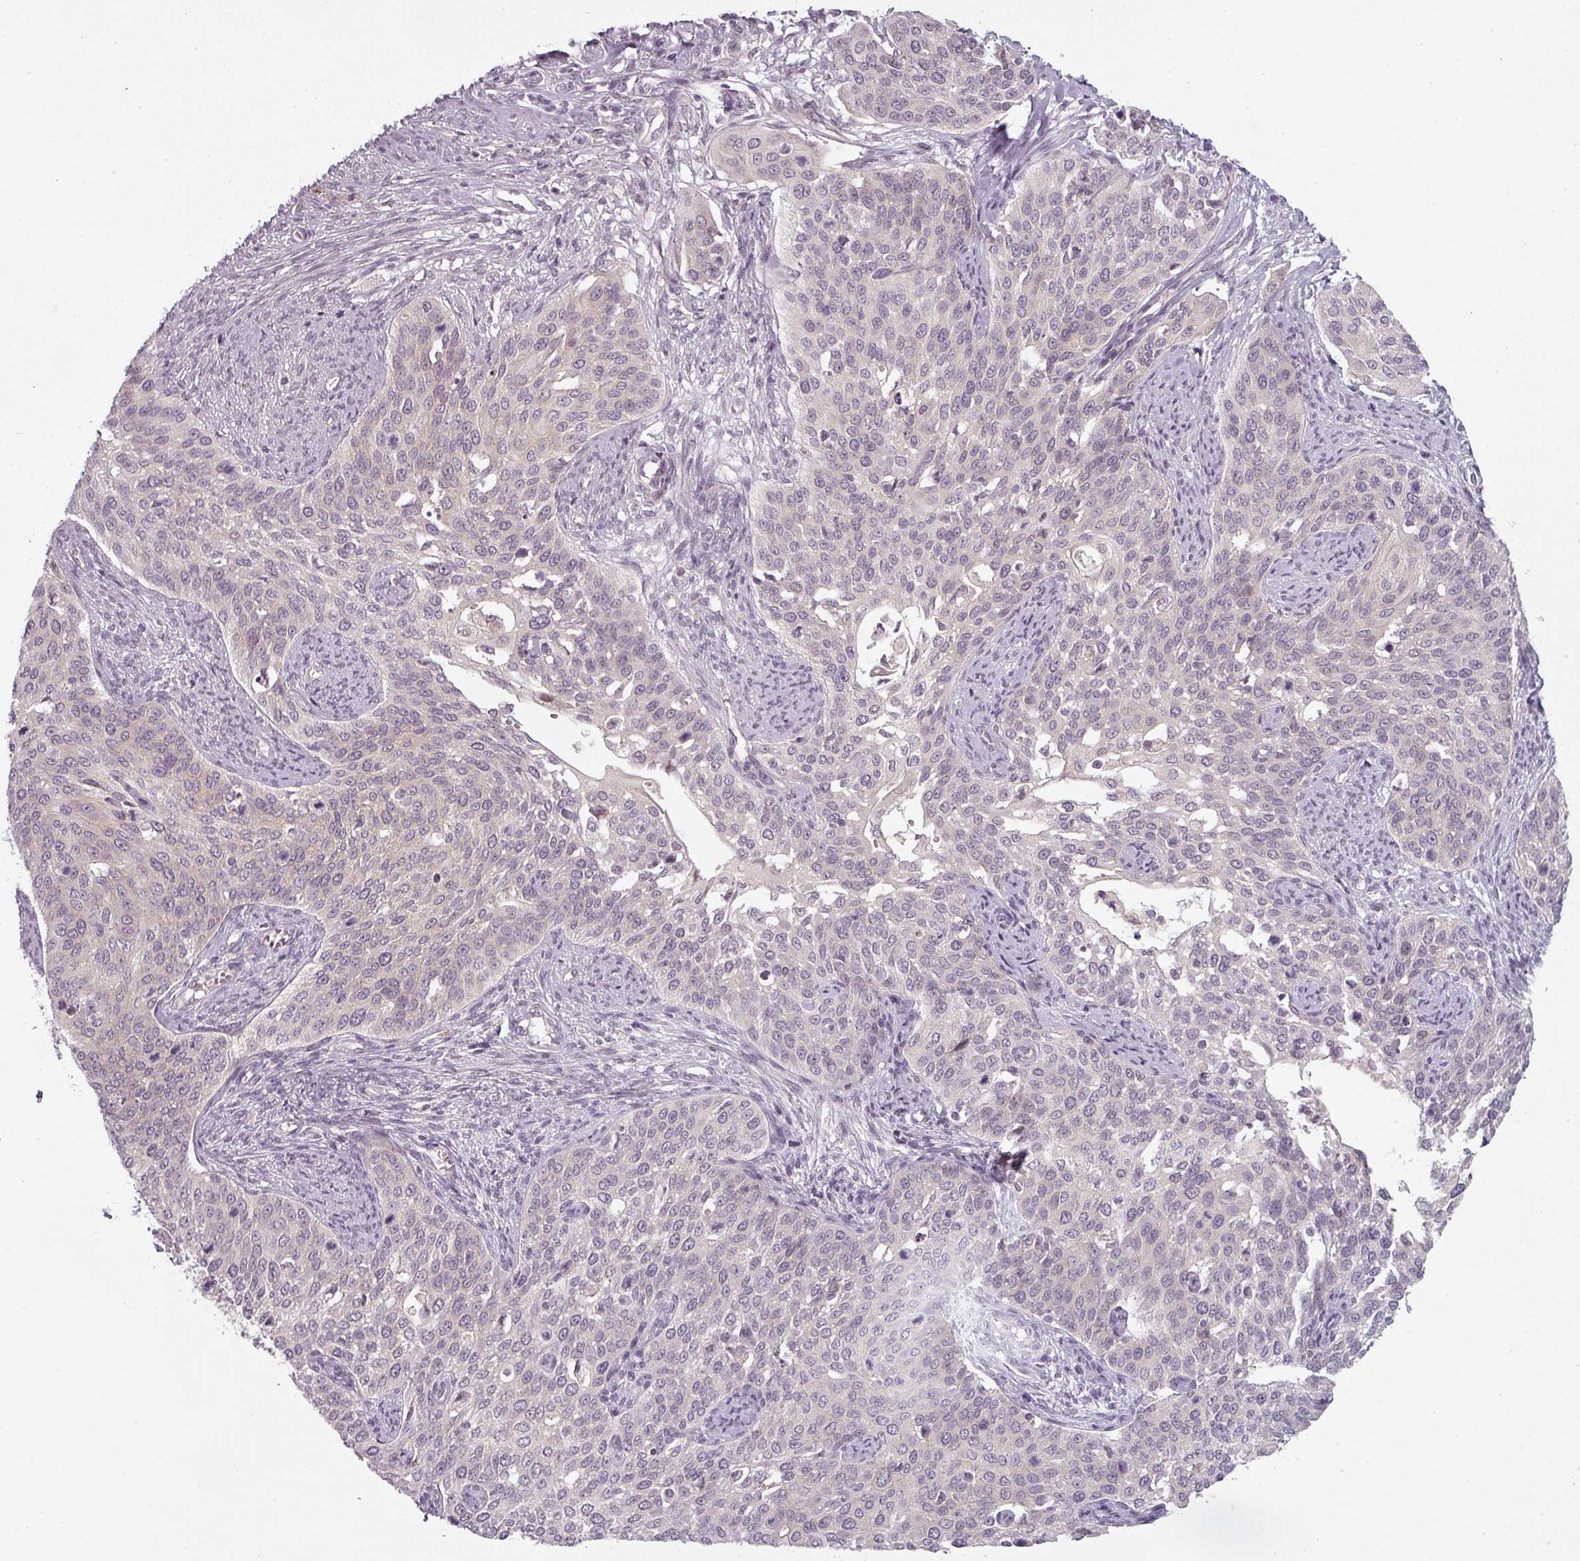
{"staining": {"intensity": "negative", "quantity": "none", "location": "none"}, "tissue": "cervical cancer", "cell_type": "Tumor cells", "image_type": "cancer", "snomed": [{"axis": "morphology", "description": "Squamous cell carcinoma, NOS"}, {"axis": "topography", "description": "Cervix"}], "caption": "This is an immunohistochemistry image of human cervical cancer (squamous cell carcinoma). There is no expression in tumor cells.", "gene": "SLC16A9", "patient": {"sex": "female", "age": 44}}